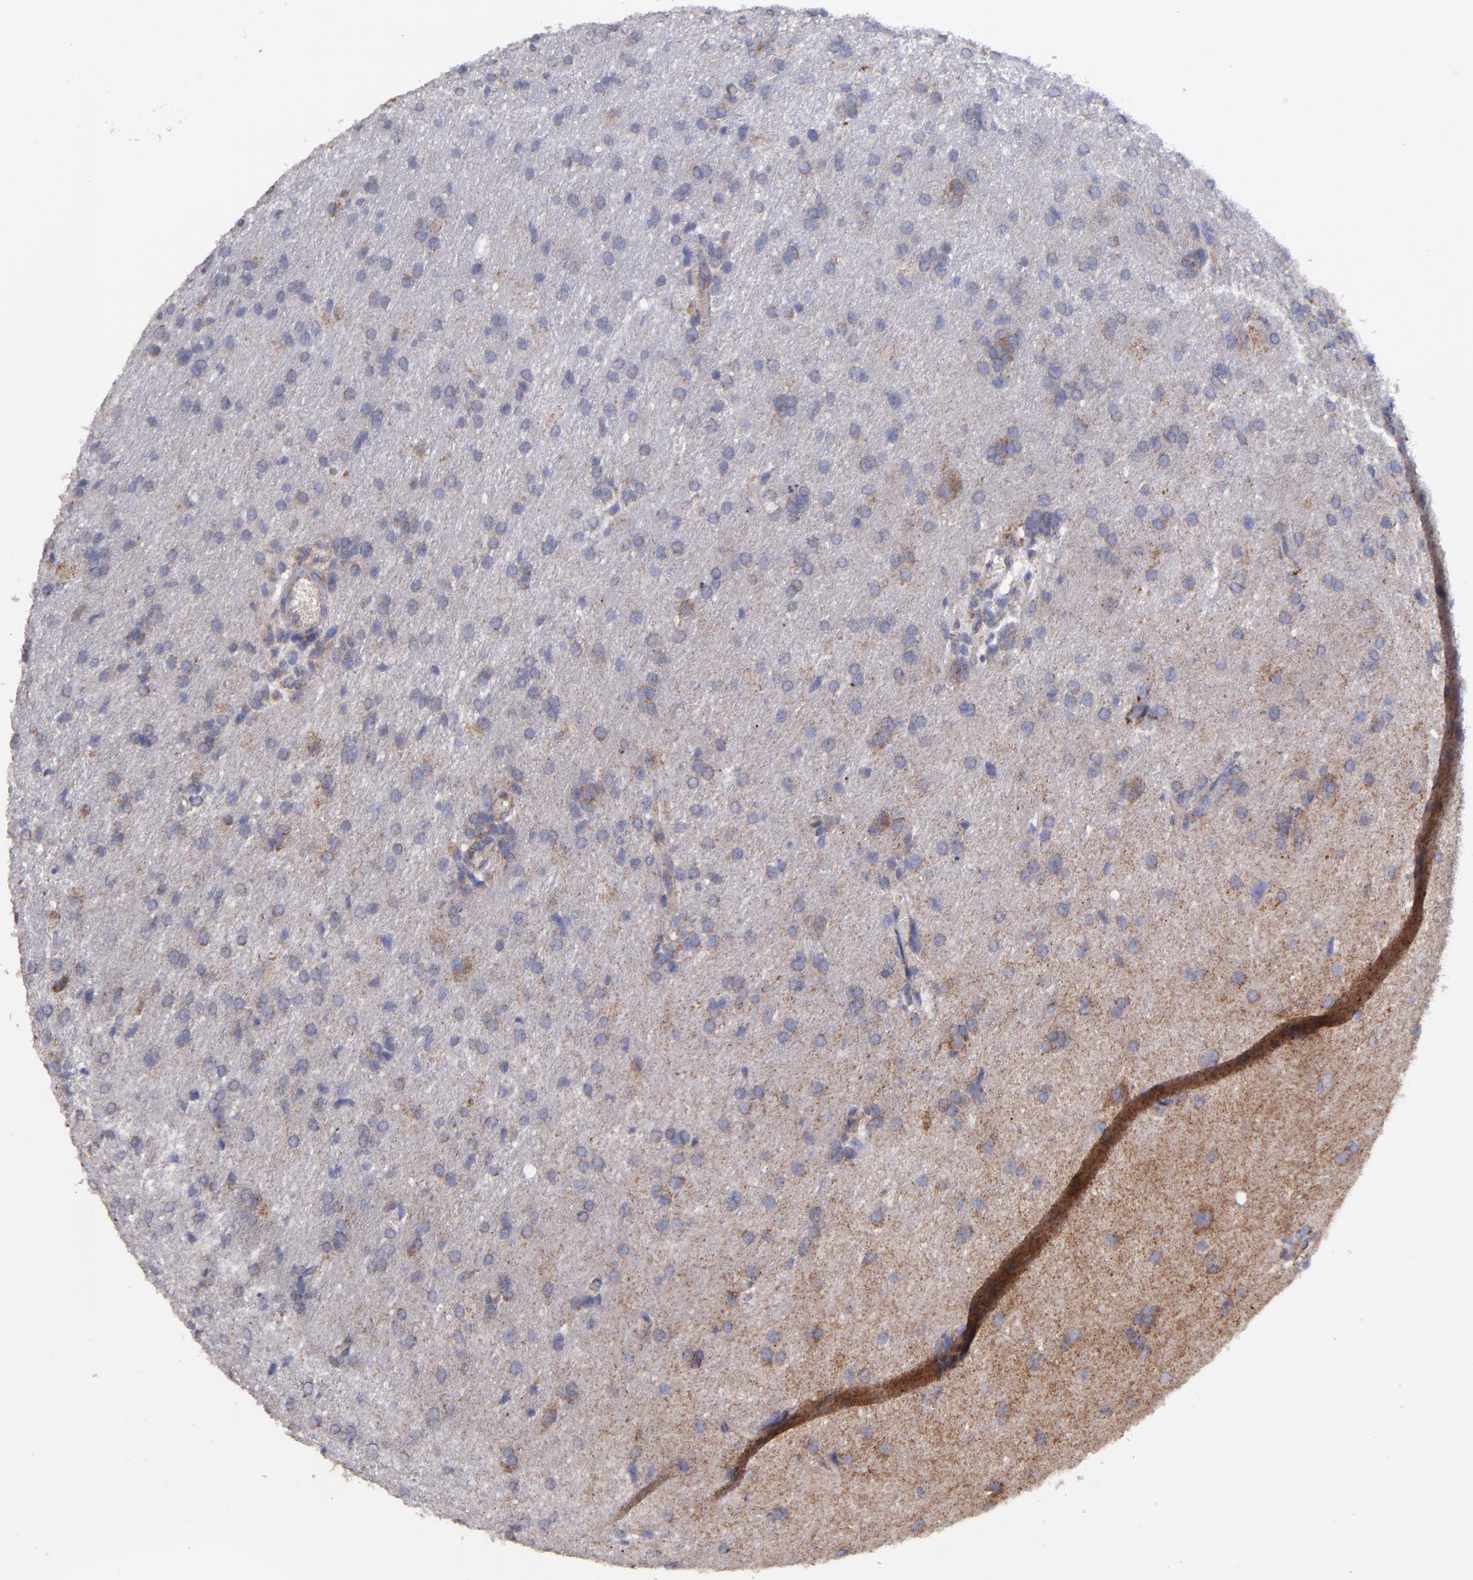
{"staining": {"intensity": "moderate", "quantity": ">75%", "location": "cytoplasmic/membranous"}, "tissue": "glioma", "cell_type": "Tumor cells", "image_type": "cancer", "snomed": [{"axis": "morphology", "description": "Glioma, malignant, High grade"}, {"axis": "topography", "description": "Brain"}], "caption": "DAB immunohistochemical staining of glioma displays moderate cytoplasmic/membranous protein expression in about >75% of tumor cells.", "gene": "CLTA", "patient": {"sex": "male", "age": 68}}